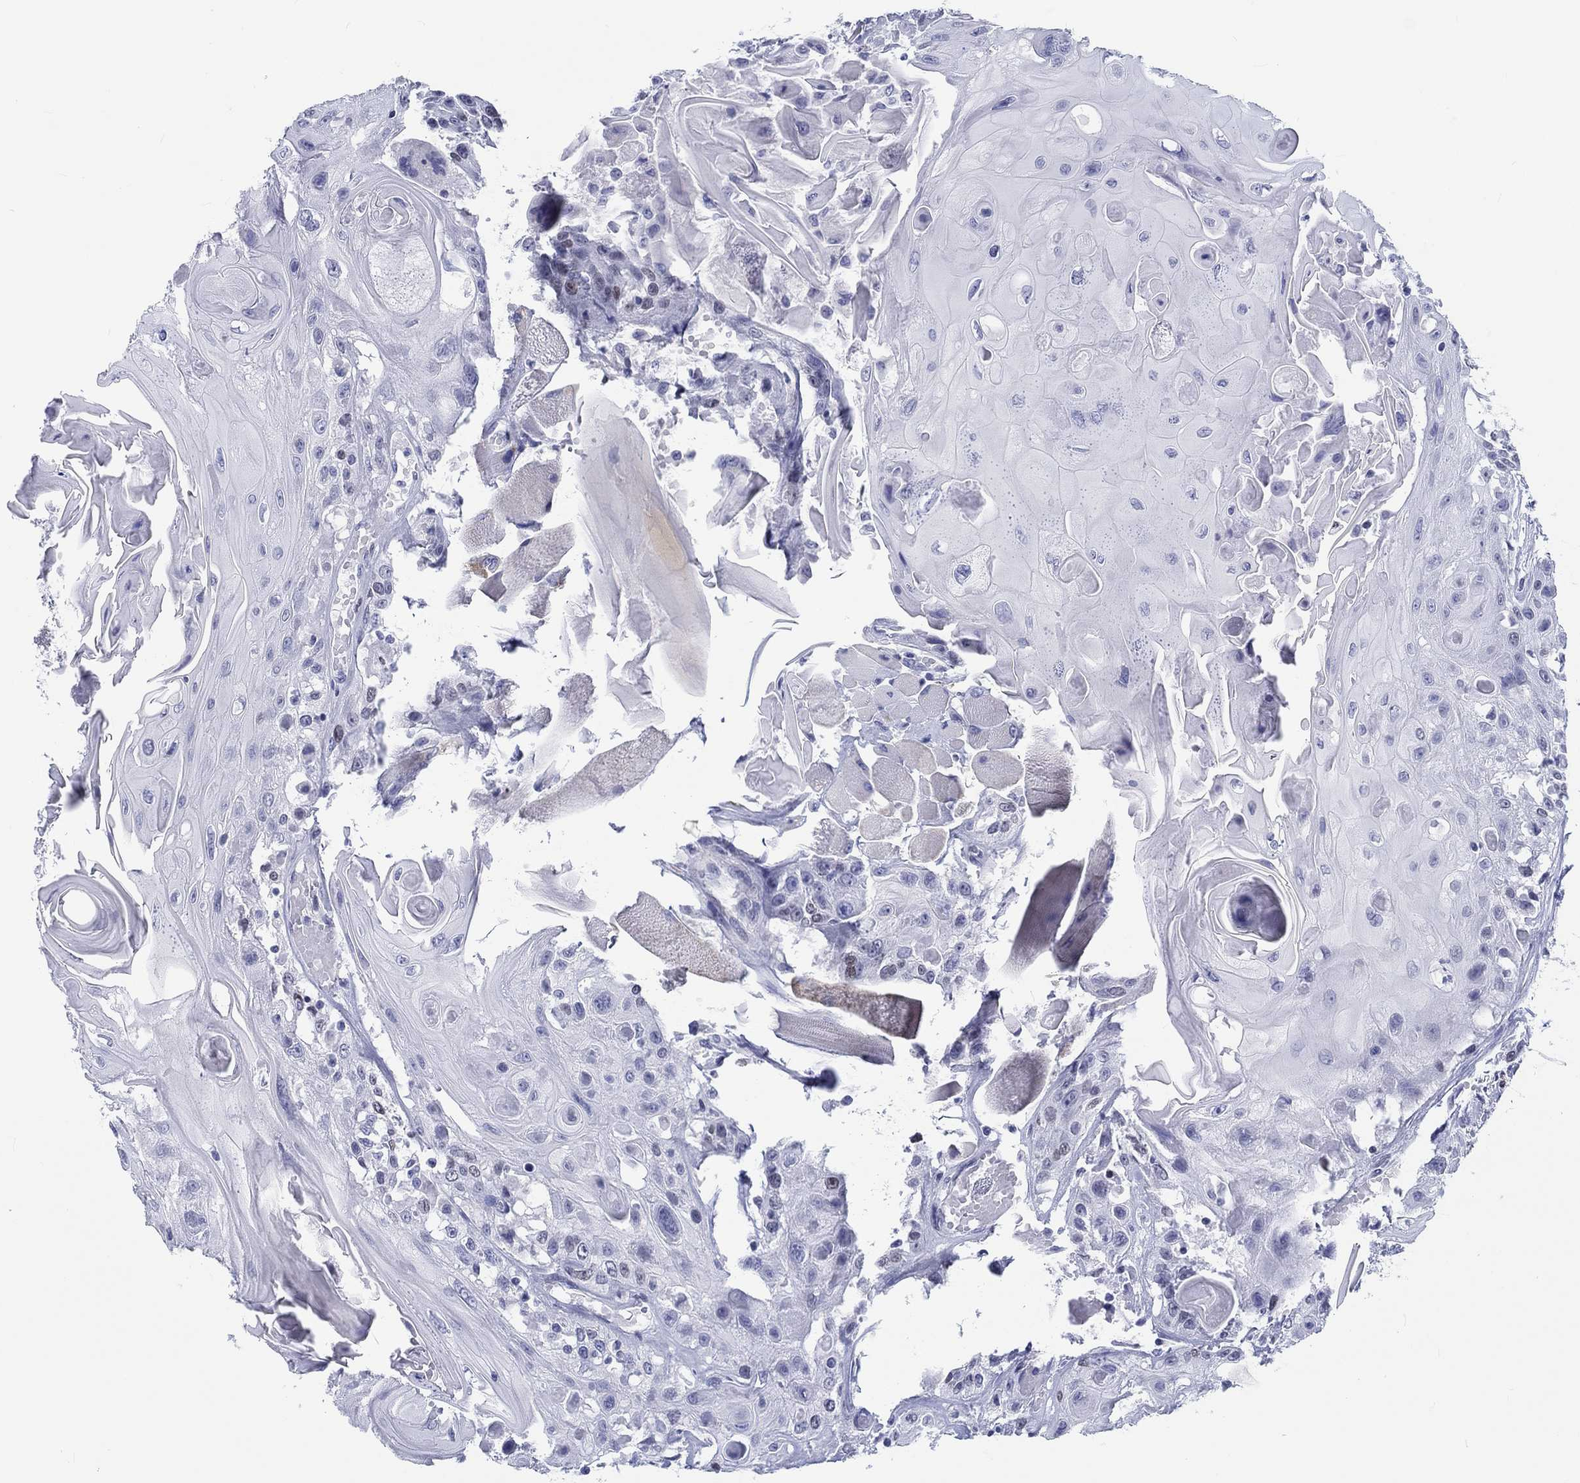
{"staining": {"intensity": "strong", "quantity": "<25%", "location": "cytoplasmic/membranous,nuclear"}, "tissue": "head and neck cancer", "cell_type": "Tumor cells", "image_type": "cancer", "snomed": [{"axis": "morphology", "description": "Squamous cell carcinoma, NOS"}, {"axis": "topography", "description": "Head-Neck"}], "caption": "Head and neck squamous cell carcinoma stained with a protein marker exhibits strong staining in tumor cells.", "gene": "H1-1", "patient": {"sex": "female", "age": 59}}